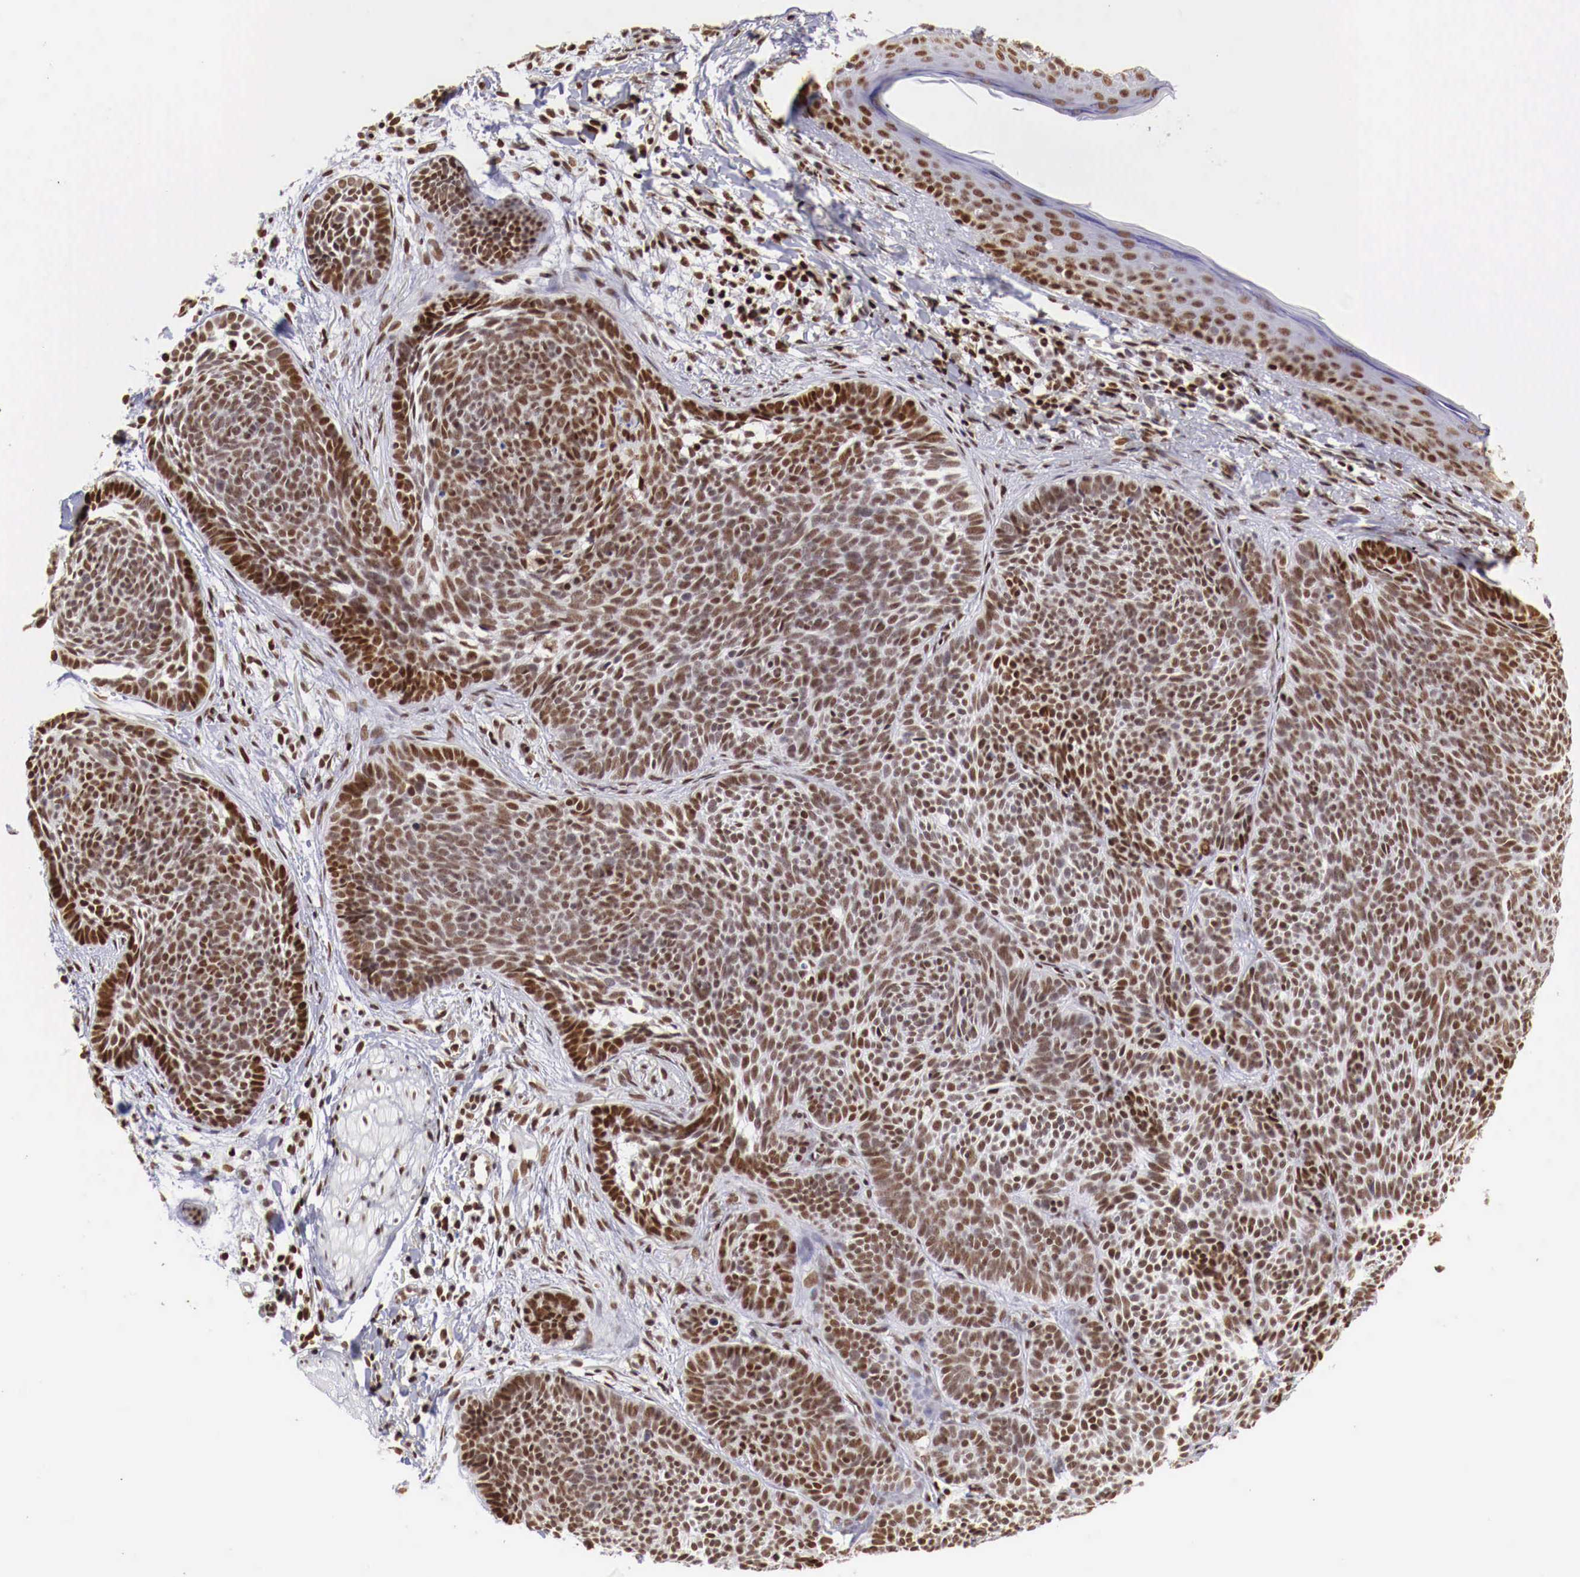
{"staining": {"intensity": "moderate", "quantity": ">75%", "location": "nuclear"}, "tissue": "skin cancer", "cell_type": "Tumor cells", "image_type": "cancer", "snomed": [{"axis": "morphology", "description": "Basal cell carcinoma"}, {"axis": "topography", "description": "Skin"}], "caption": "A brown stain shows moderate nuclear staining of a protein in human basal cell carcinoma (skin) tumor cells. Using DAB (3,3'-diaminobenzidine) (brown) and hematoxylin (blue) stains, captured at high magnification using brightfield microscopy.", "gene": "MAX", "patient": {"sex": "female", "age": 62}}